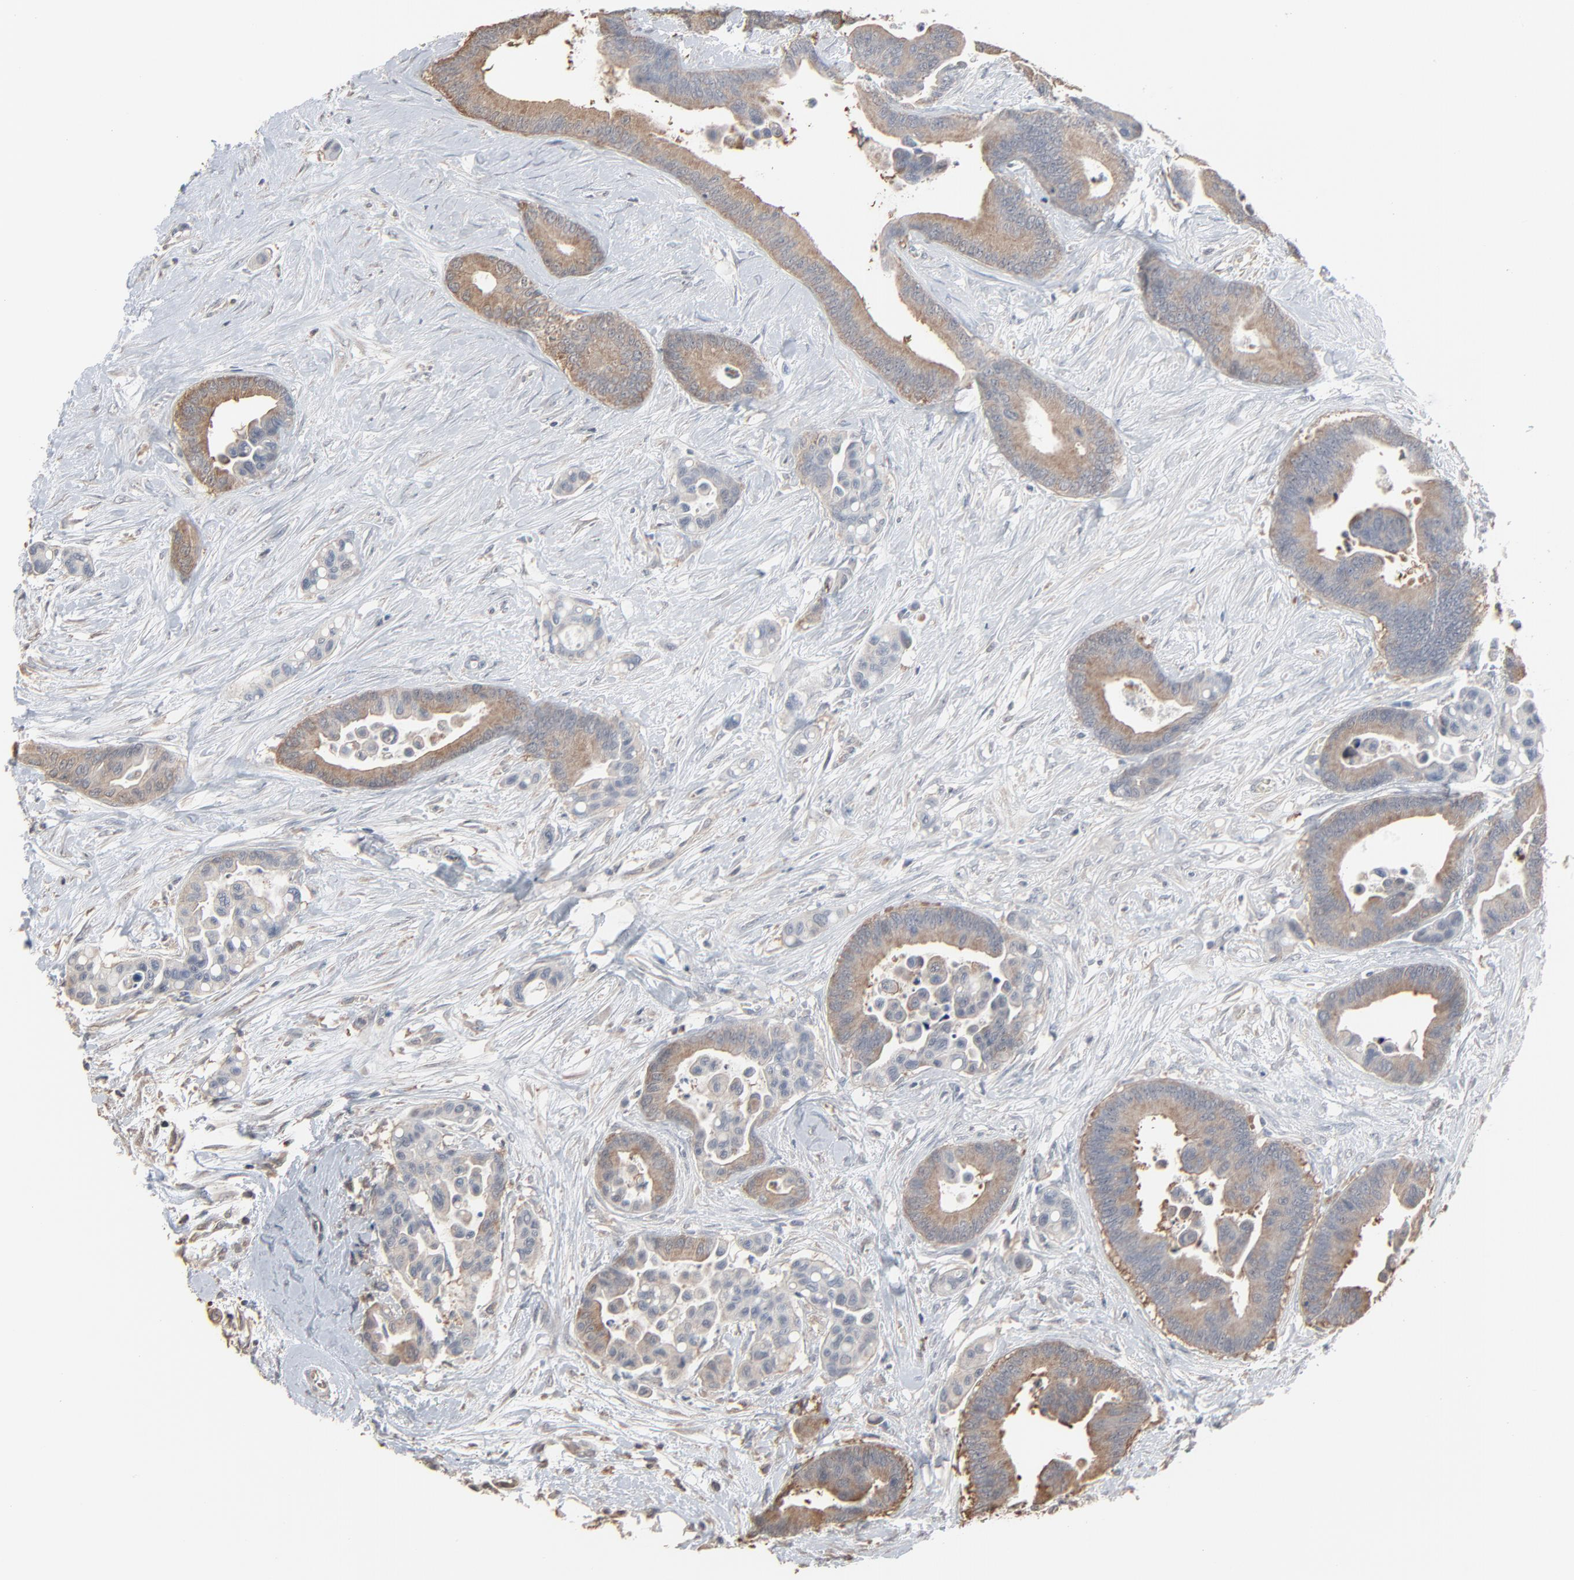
{"staining": {"intensity": "weak", "quantity": ">75%", "location": "cytoplasmic/membranous"}, "tissue": "colorectal cancer", "cell_type": "Tumor cells", "image_type": "cancer", "snomed": [{"axis": "morphology", "description": "Adenocarcinoma, NOS"}, {"axis": "topography", "description": "Colon"}], "caption": "Brown immunohistochemical staining in human colorectal adenocarcinoma reveals weak cytoplasmic/membranous staining in approximately >75% of tumor cells.", "gene": "CCT5", "patient": {"sex": "male", "age": 82}}